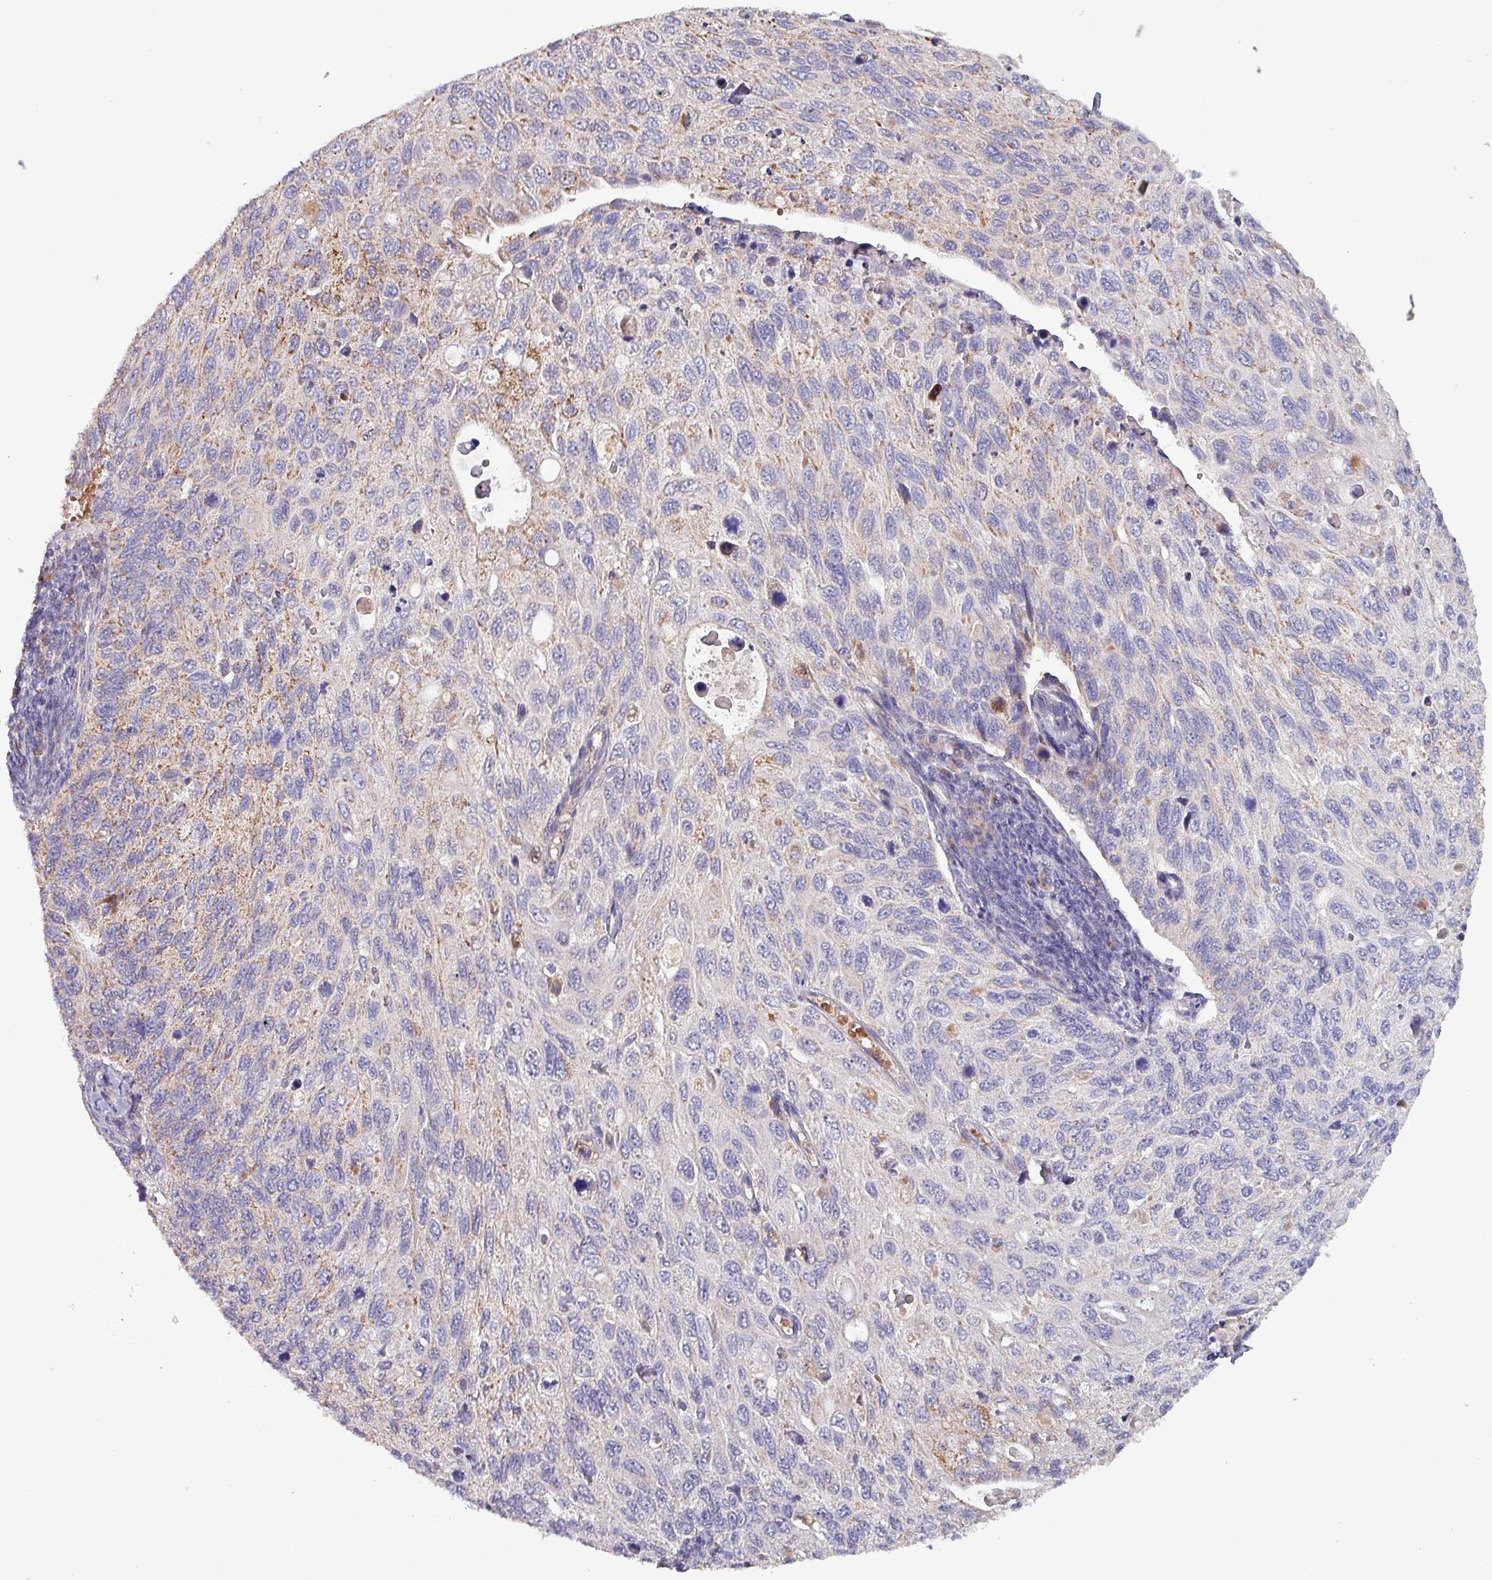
{"staining": {"intensity": "moderate", "quantity": "25%-75%", "location": "cytoplasmic/membranous"}, "tissue": "cervical cancer", "cell_type": "Tumor cells", "image_type": "cancer", "snomed": [{"axis": "morphology", "description": "Squamous cell carcinoma, NOS"}, {"axis": "topography", "description": "Cervix"}], "caption": "About 25%-75% of tumor cells in human cervical squamous cell carcinoma display moderate cytoplasmic/membranous protein expression as visualized by brown immunohistochemical staining.", "gene": "ZNF322", "patient": {"sex": "female", "age": 70}}